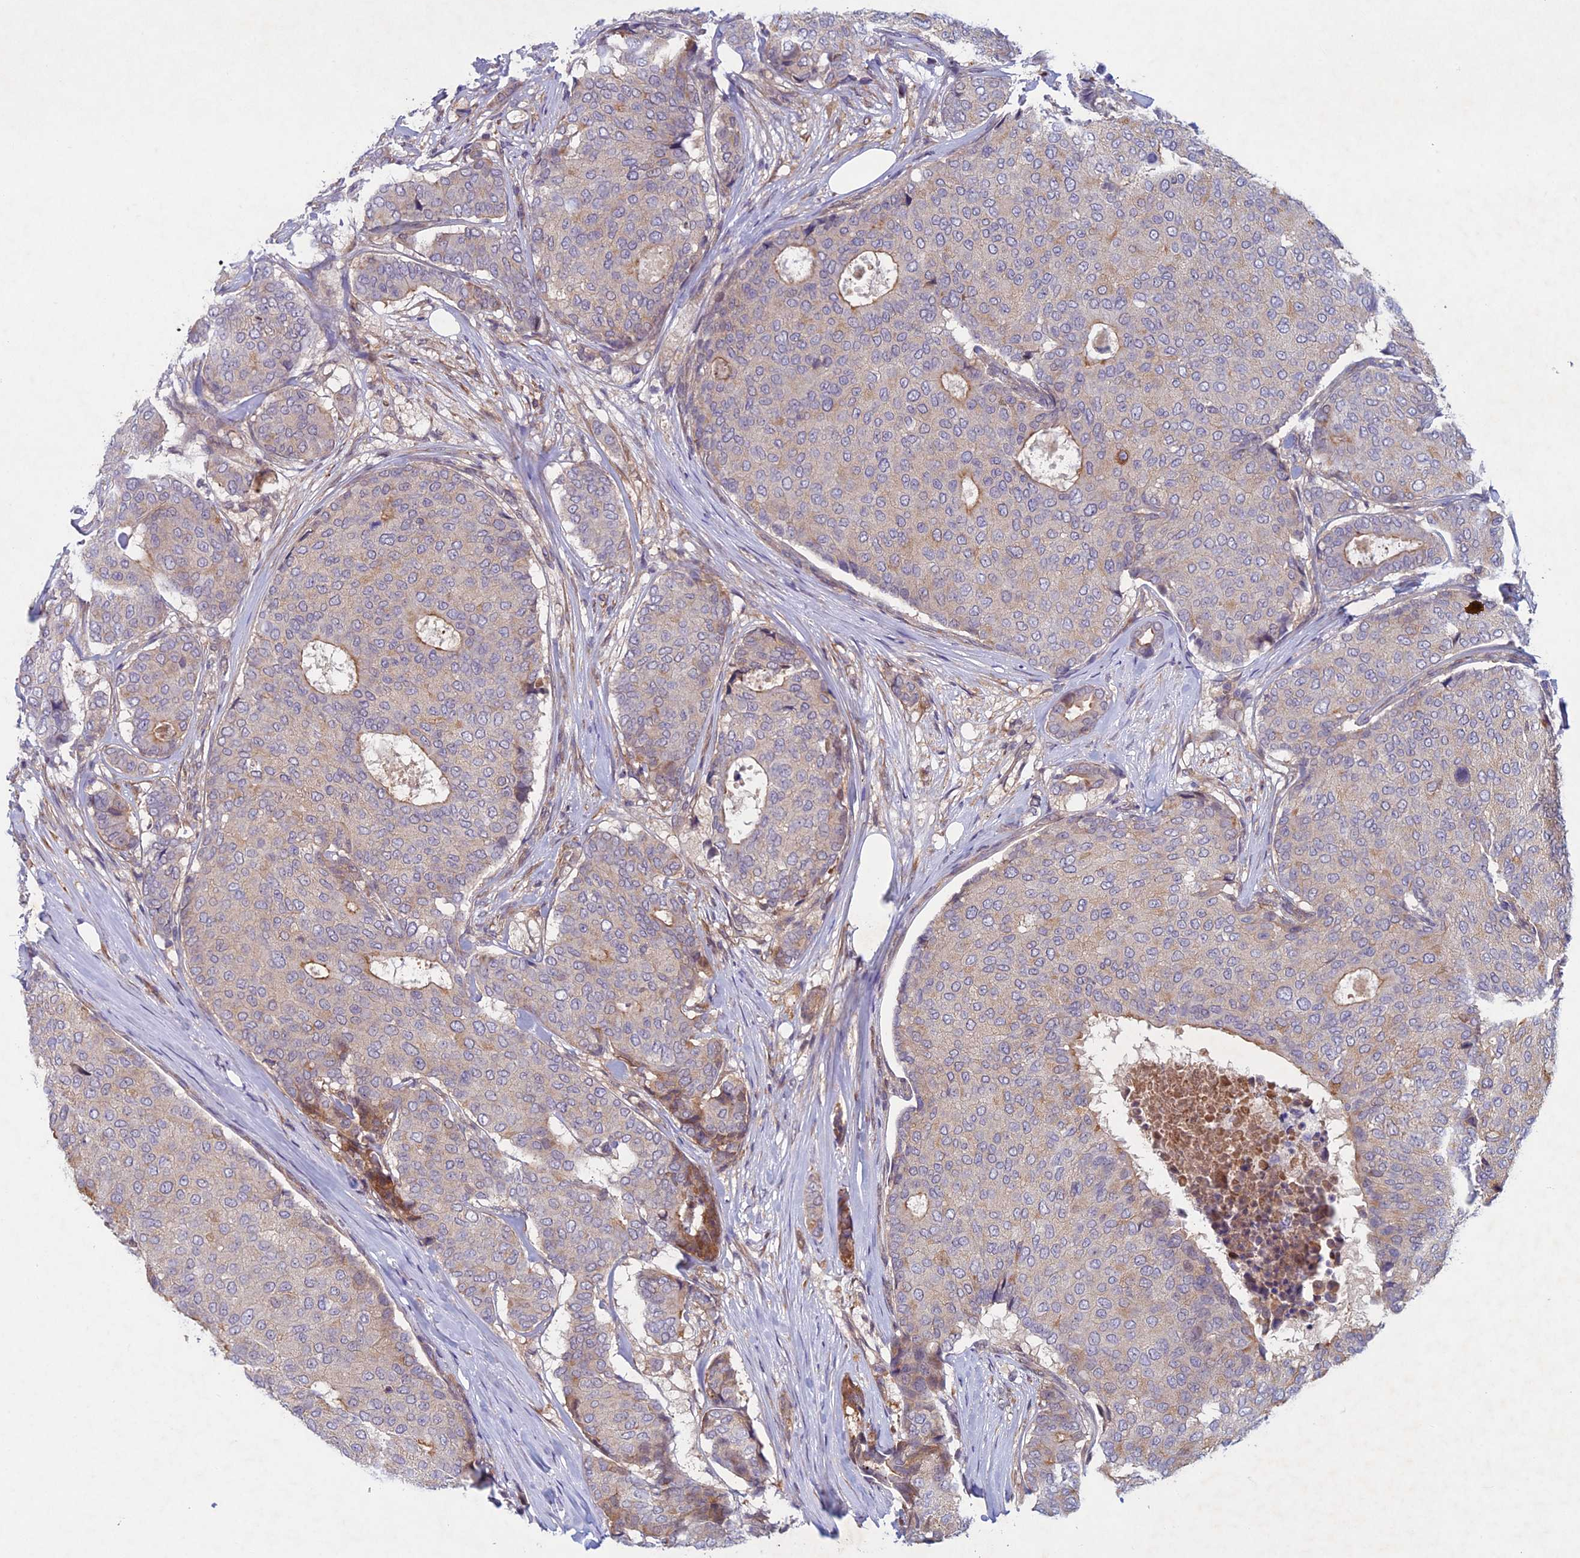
{"staining": {"intensity": "weak", "quantity": "<25%", "location": "cytoplasmic/membranous"}, "tissue": "breast cancer", "cell_type": "Tumor cells", "image_type": "cancer", "snomed": [{"axis": "morphology", "description": "Duct carcinoma"}, {"axis": "topography", "description": "Breast"}], "caption": "This micrograph is of breast cancer stained with immunohistochemistry (IHC) to label a protein in brown with the nuclei are counter-stained blue. There is no positivity in tumor cells.", "gene": "PTHLH", "patient": {"sex": "female", "age": 75}}